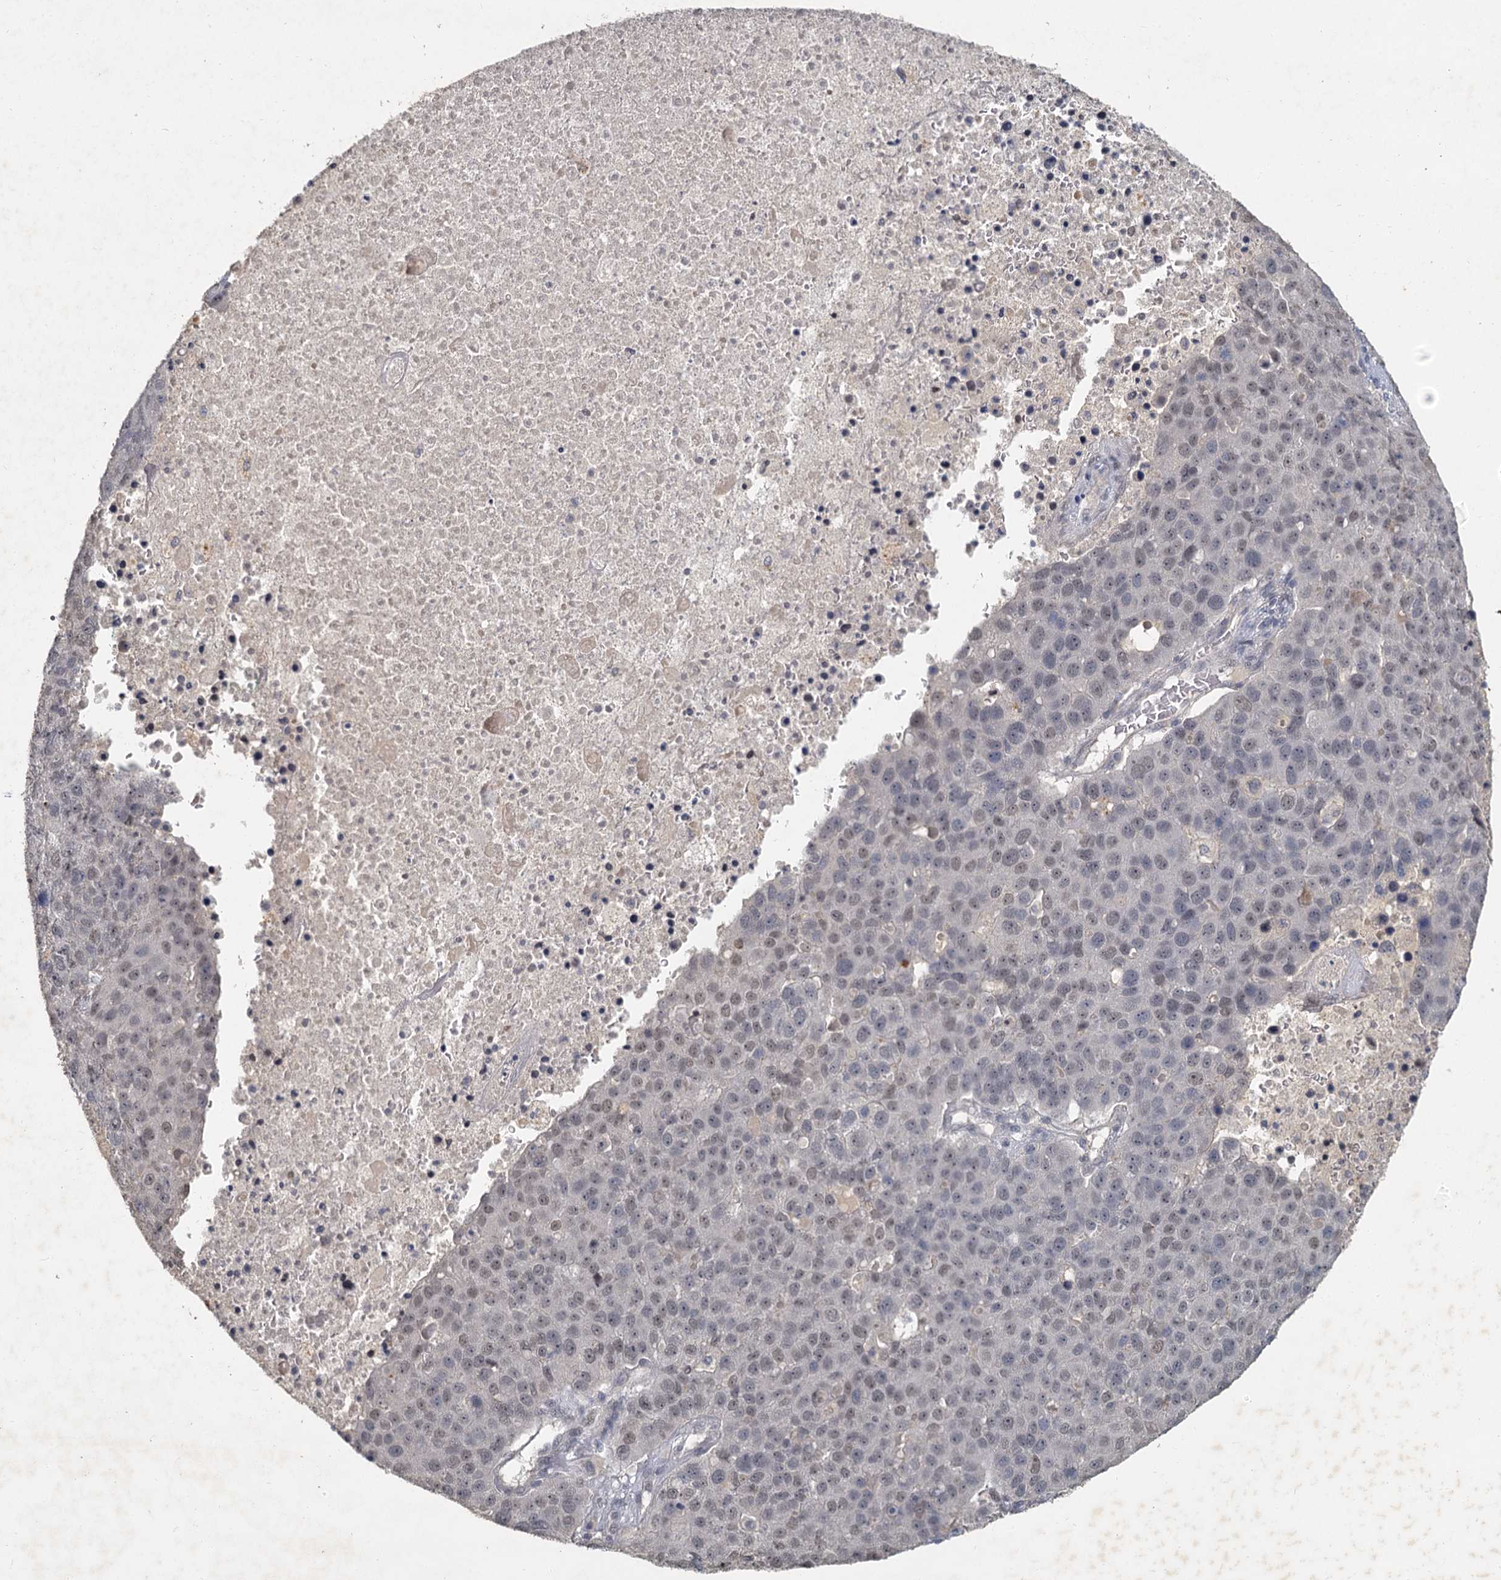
{"staining": {"intensity": "negative", "quantity": "none", "location": "none"}, "tissue": "pancreatic cancer", "cell_type": "Tumor cells", "image_type": "cancer", "snomed": [{"axis": "morphology", "description": "Adenocarcinoma, NOS"}, {"axis": "topography", "description": "Pancreas"}], "caption": "Immunohistochemistry (IHC) micrograph of pancreatic cancer (adenocarcinoma) stained for a protein (brown), which reveals no positivity in tumor cells.", "gene": "MUCL1", "patient": {"sex": "female", "age": 61}}